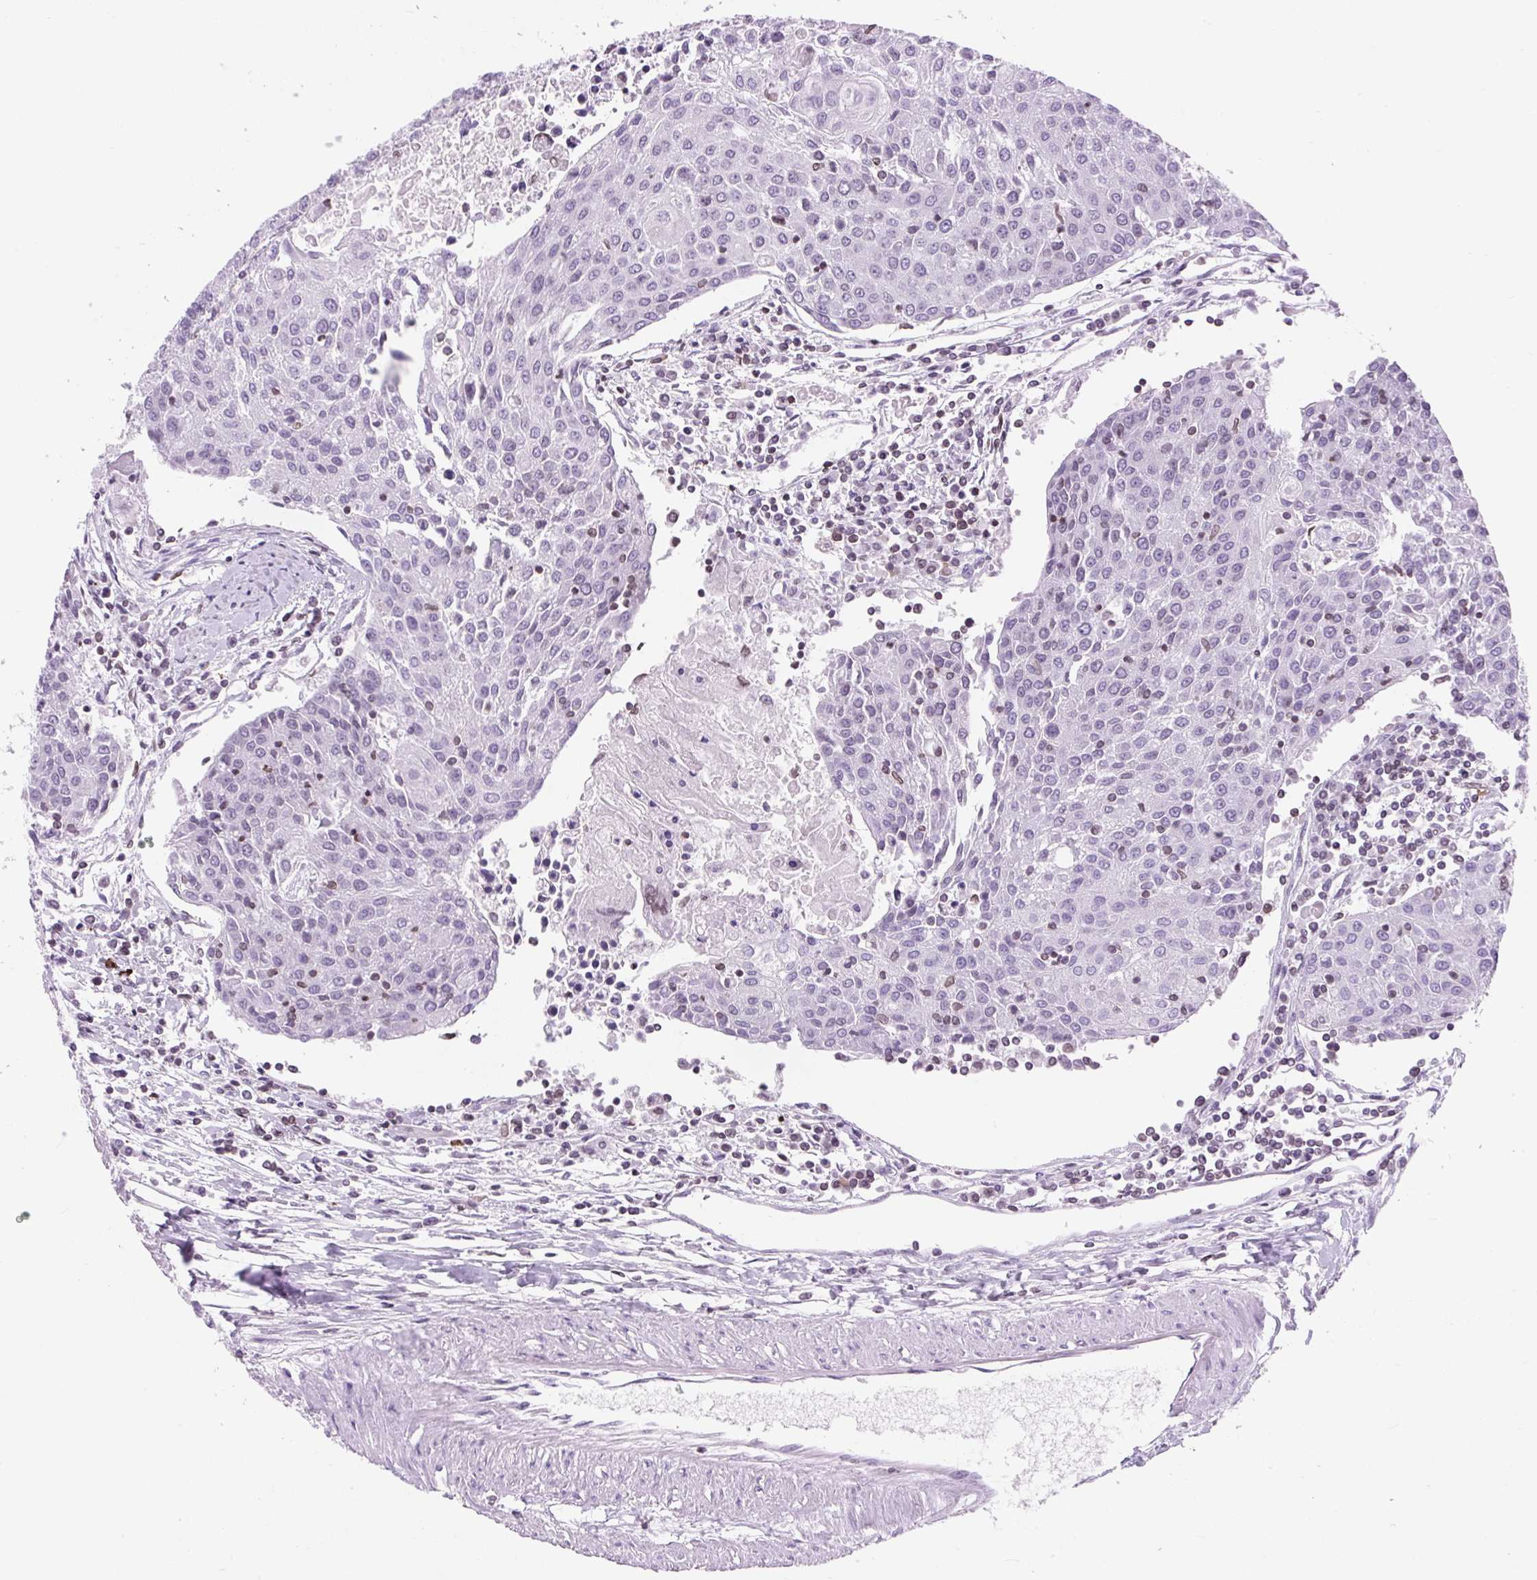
{"staining": {"intensity": "negative", "quantity": "none", "location": "none"}, "tissue": "urothelial cancer", "cell_type": "Tumor cells", "image_type": "cancer", "snomed": [{"axis": "morphology", "description": "Urothelial carcinoma, High grade"}, {"axis": "topography", "description": "Urinary bladder"}], "caption": "Immunohistochemistry micrograph of neoplastic tissue: high-grade urothelial carcinoma stained with DAB (3,3'-diaminobenzidine) shows no significant protein expression in tumor cells.", "gene": "VPREB1", "patient": {"sex": "female", "age": 85}}